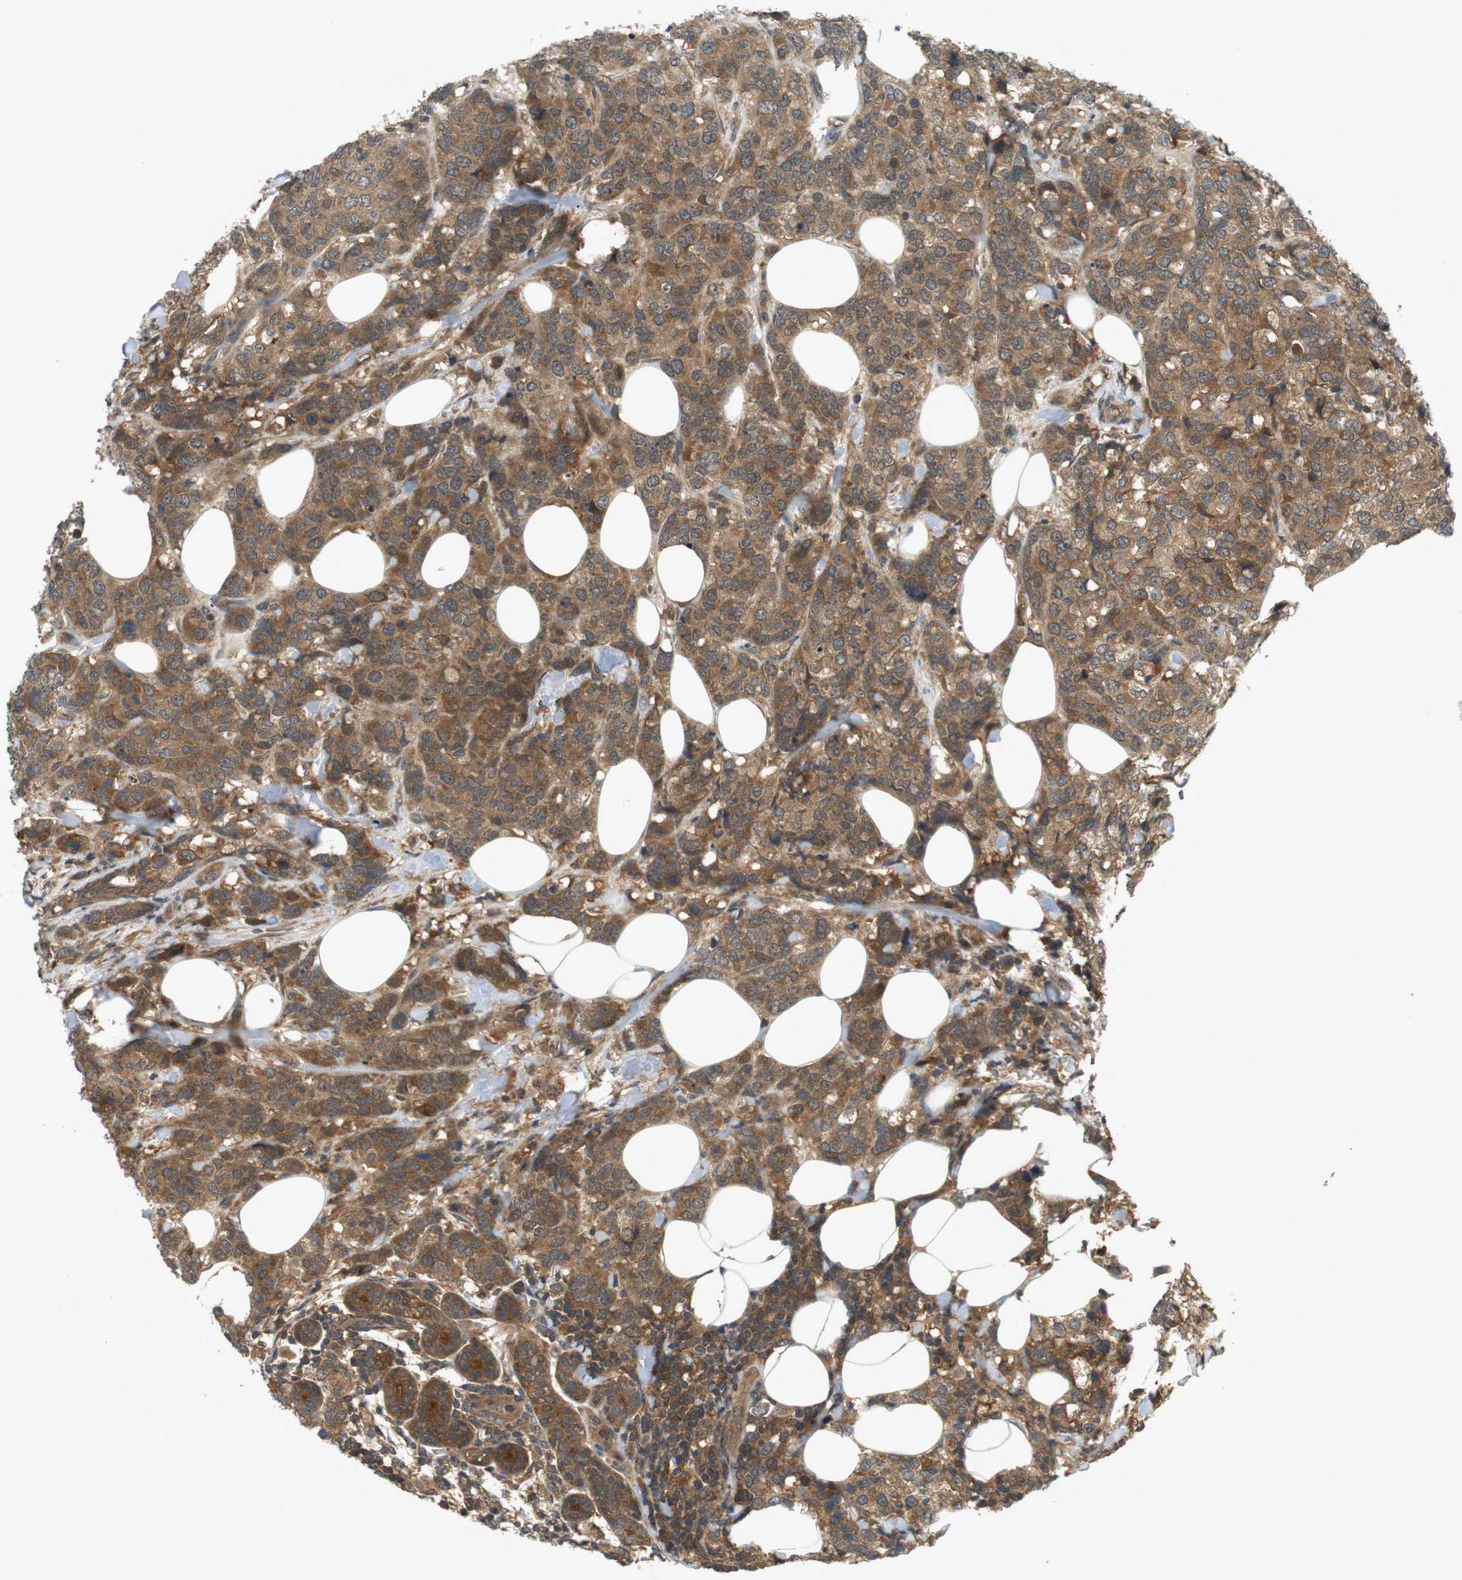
{"staining": {"intensity": "moderate", "quantity": ">75%", "location": "cytoplasmic/membranous"}, "tissue": "breast cancer", "cell_type": "Tumor cells", "image_type": "cancer", "snomed": [{"axis": "morphology", "description": "Lobular carcinoma"}, {"axis": "topography", "description": "Breast"}], "caption": "This image exhibits breast lobular carcinoma stained with immunohistochemistry to label a protein in brown. The cytoplasmic/membranous of tumor cells show moderate positivity for the protein. Nuclei are counter-stained blue.", "gene": "NFKBIE", "patient": {"sex": "female", "age": 59}}